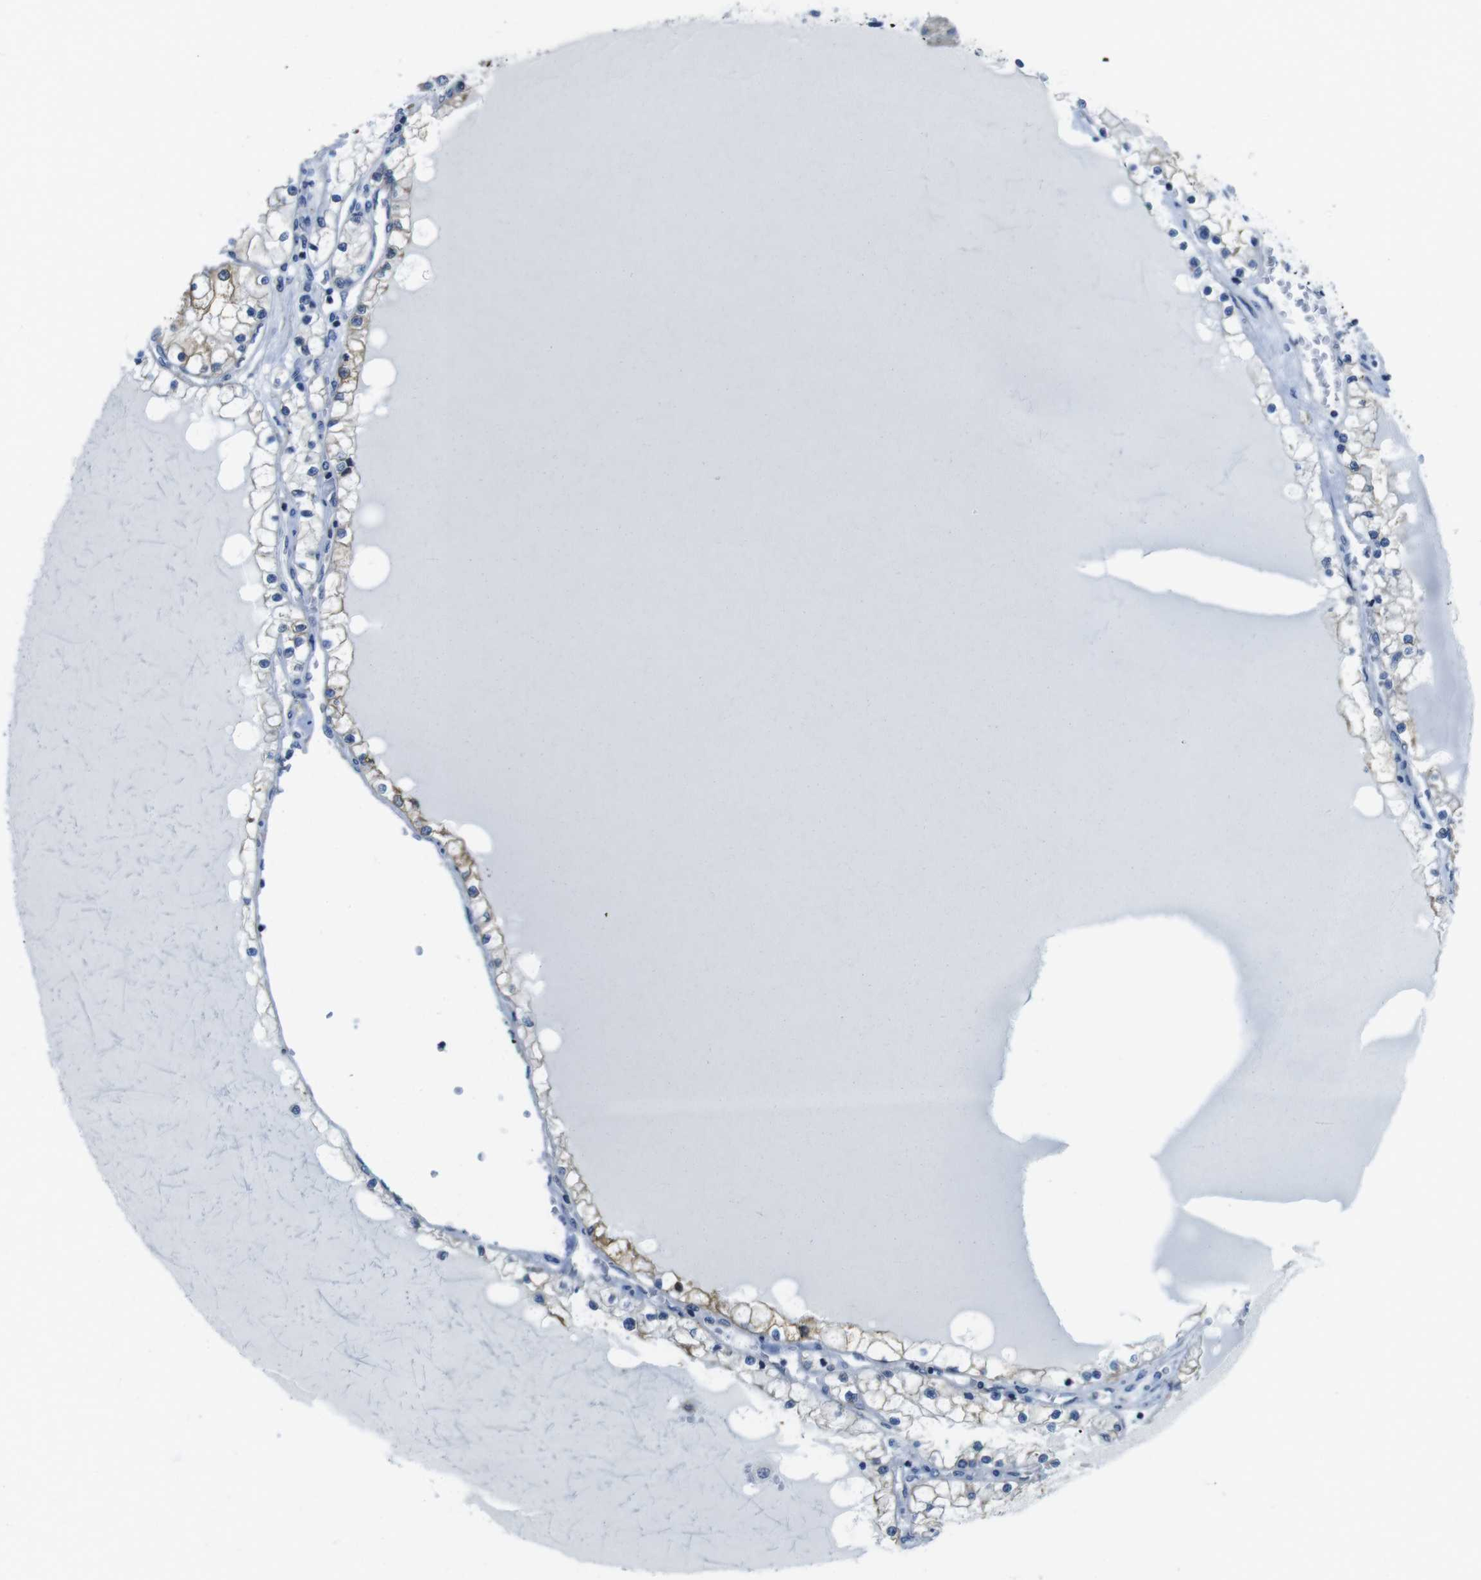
{"staining": {"intensity": "moderate", "quantity": "25%-75%", "location": "cytoplasmic/membranous"}, "tissue": "renal cancer", "cell_type": "Tumor cells", "image_type": "cancer", "snomed": [{"axis": "morphology", "description": "Adenocarcinoma, NOS"}, {"axis": "topography", "description": "Kidney"}], "caption": "Immunohistochemistry (IHC) micrograph of renal adenocarcinoma stained for a protein (brown), which shows medium levels of moderate cytoplasmic/membranous staining in approximately 25%-75% of tumor cells.", "gene": "CLPTM1L", "patient": {"sex": "male", "age": 68}}